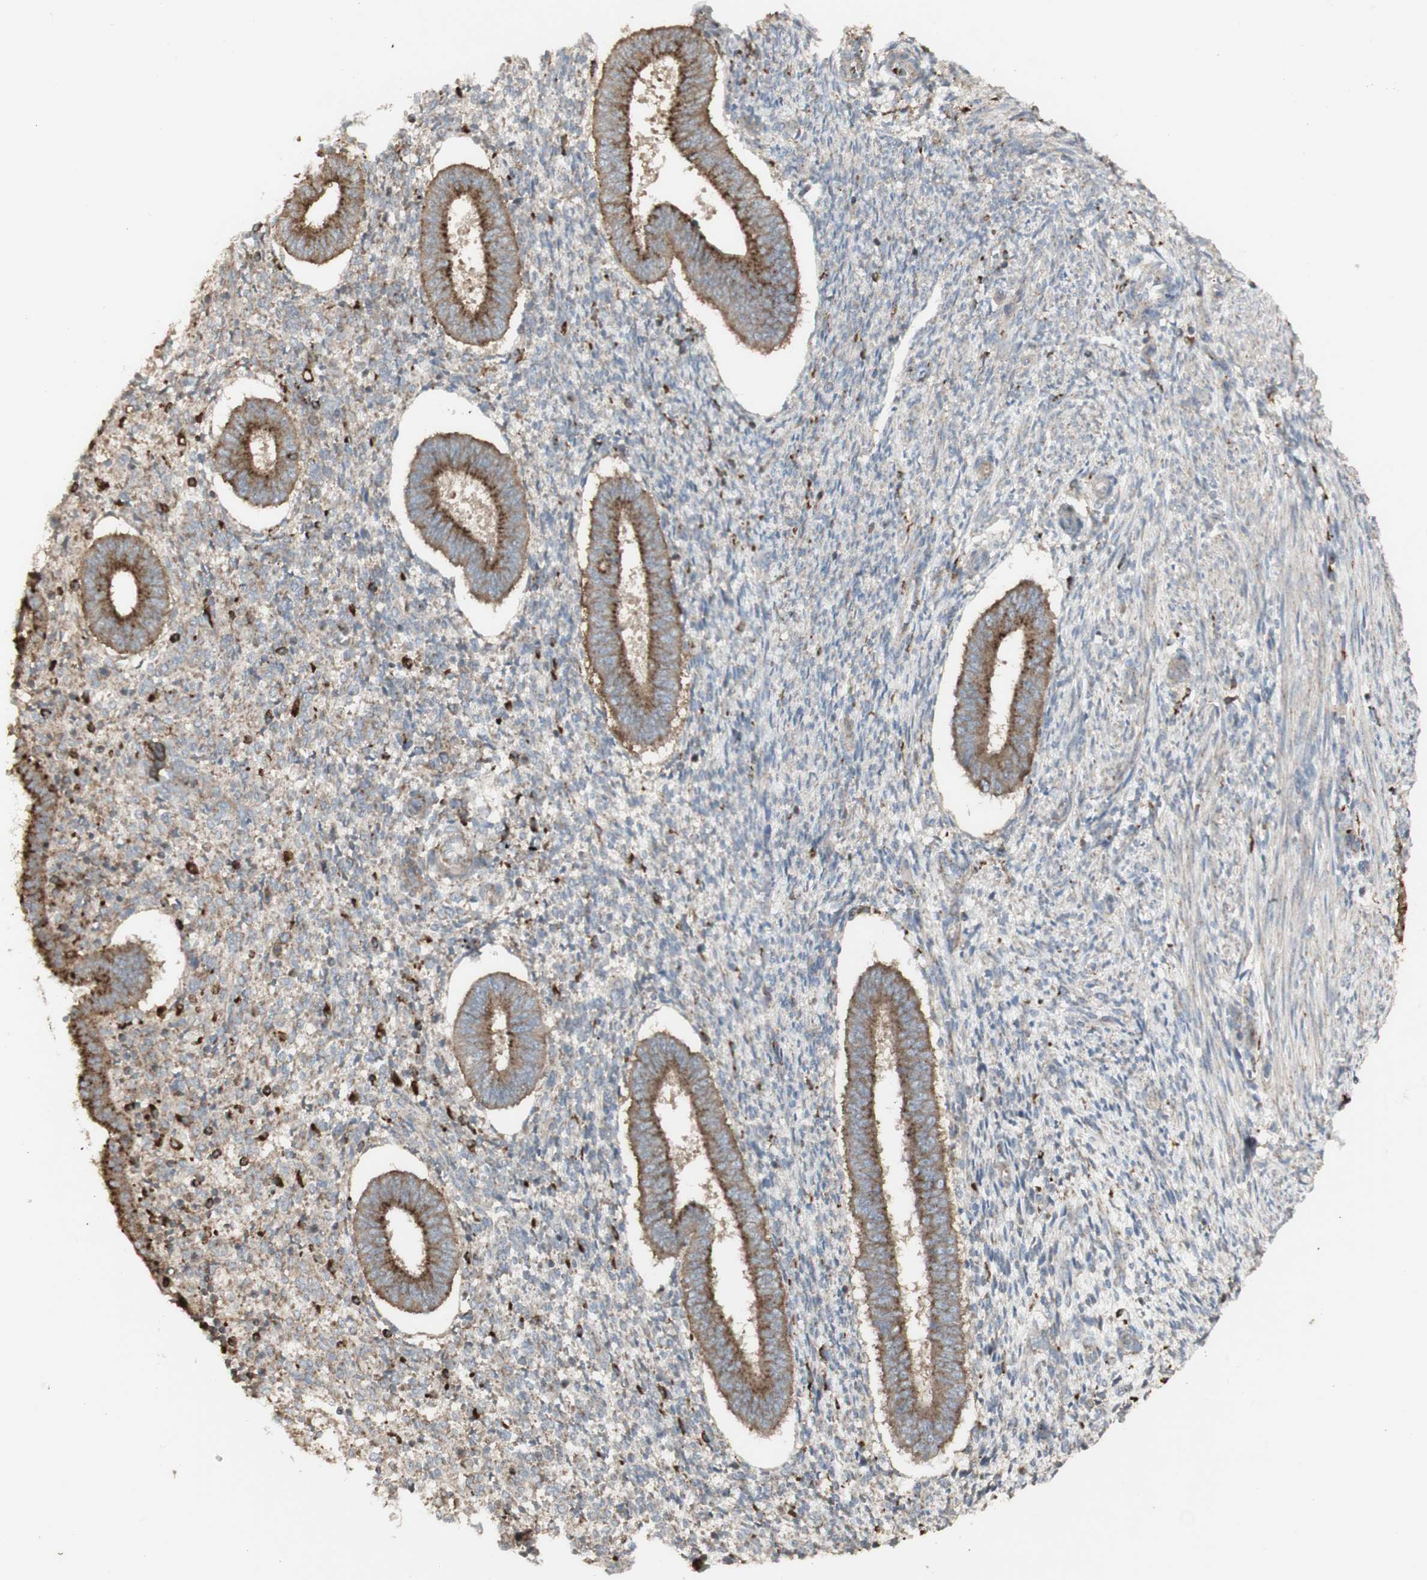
{"staining": {"intensity": "weak", "quantity": "<25%", "location": "cytoplasmic/membranous"}, "tissue": "endometrium", "cell_type": "Cells in endometrial stroma", "image_type": "normal", "snomed": [{"axis": "morphology", "description": "Normal tissue, NOS"}, {"axis": "topography", "description": "Endometrium"}], "caption": "An image of human endometrium is negative for staining in cells in endometrial stroma.", "gene": "ATP6V1E1", "patient": {"sex": "female", "age": 35}}